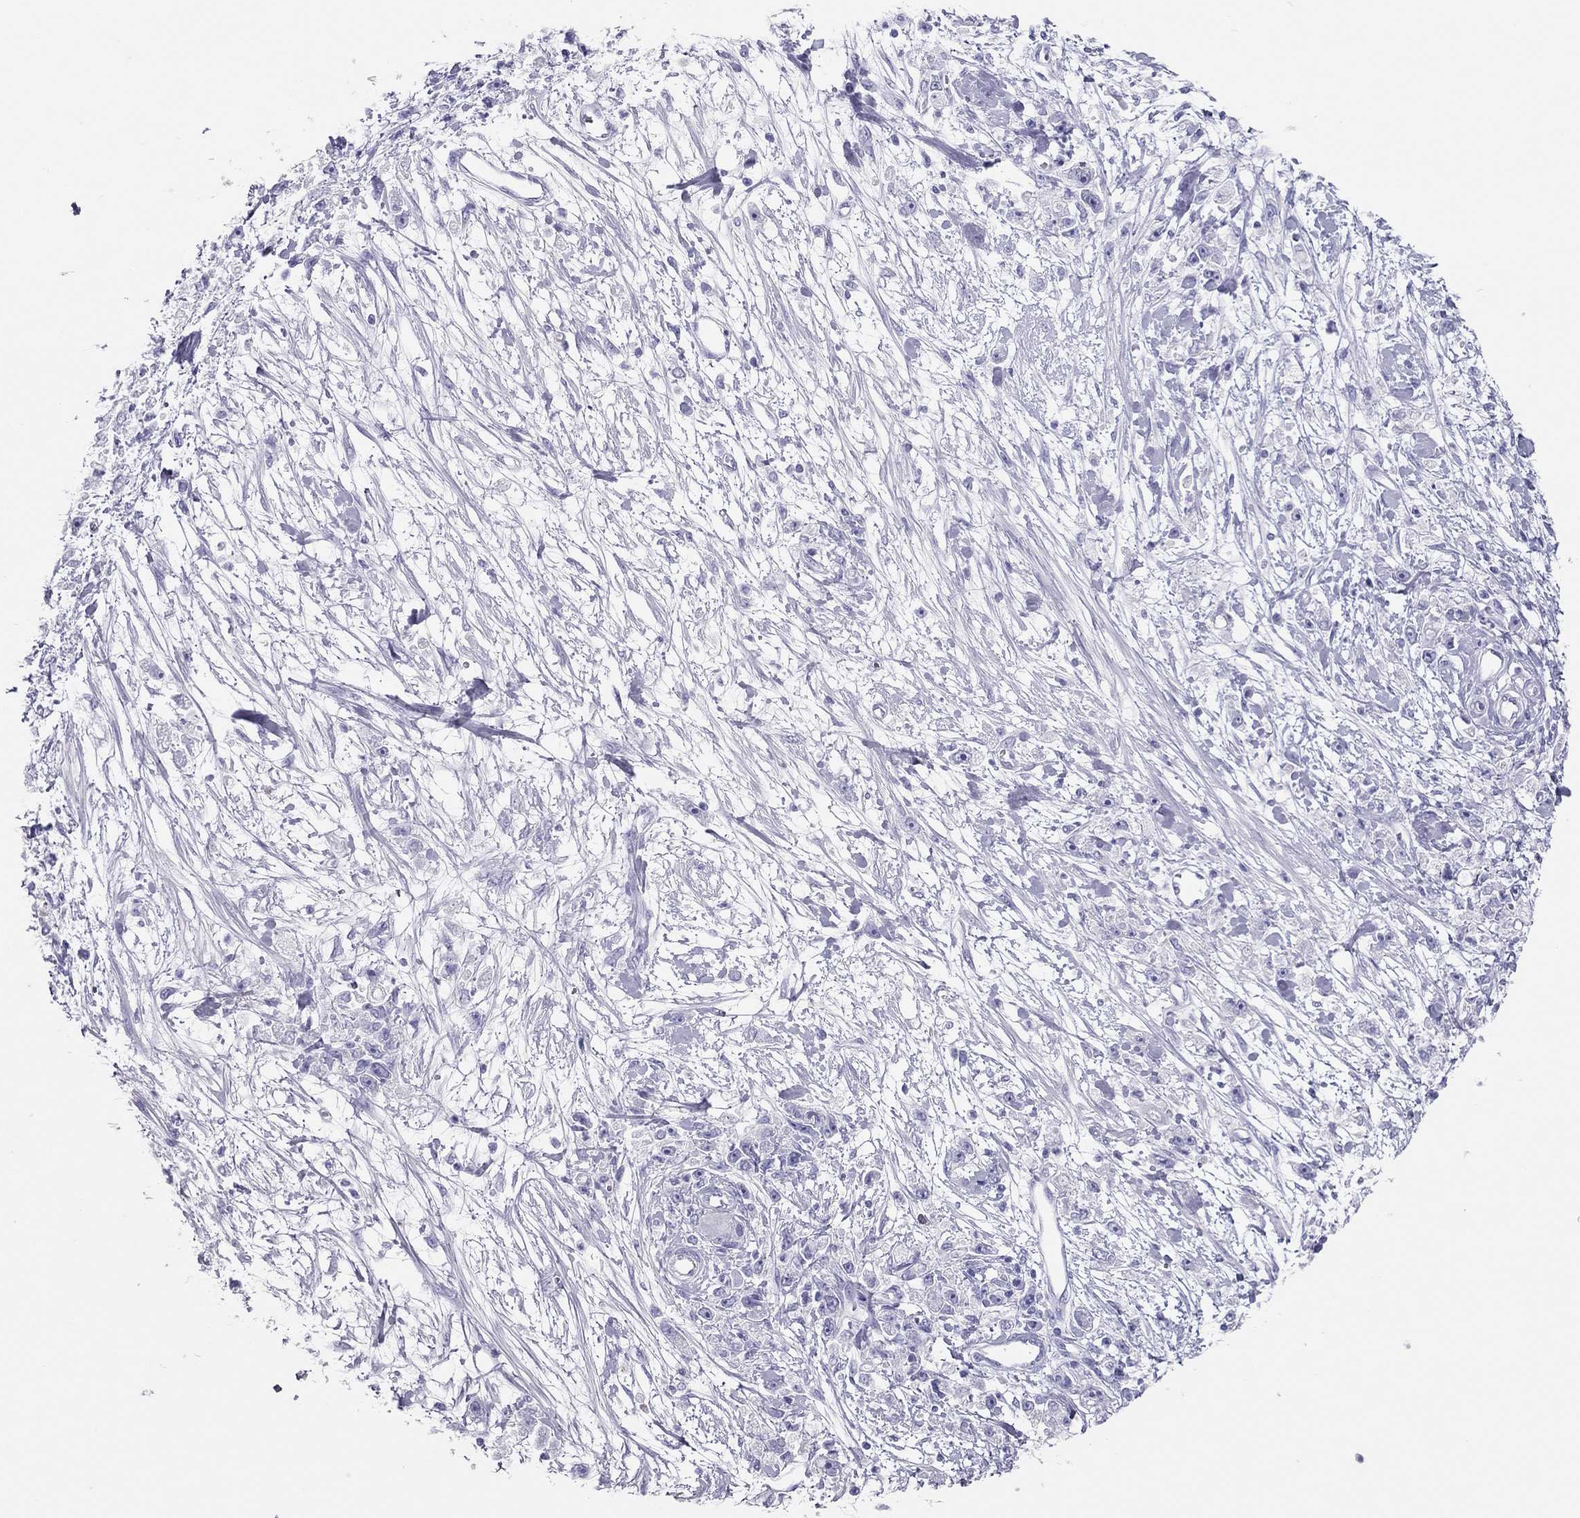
{"staining": {"intensity": "negative", "quantity": "none", "location": "none"}, "tissue": "stomach cancer", "cell_type": "Tumor cells", "image_type": "cancer", "snomed": [{"axis": "morphology", "description": "Adenocarcinoma, NOS"}, {"axis": "topography", "description": "Stomach"}], "caption": "The image reveals no staining of tumor cells in stomach cancer. (Stains: DAB (3,3'-diaminobenzidine) immunohistochemistry (IHC) with hematoxylin counter stain, Microscopy: brightfield microscopy at high magnification).", "gene": "TSHB", "patient": {"sex": "female", "age": 59}}